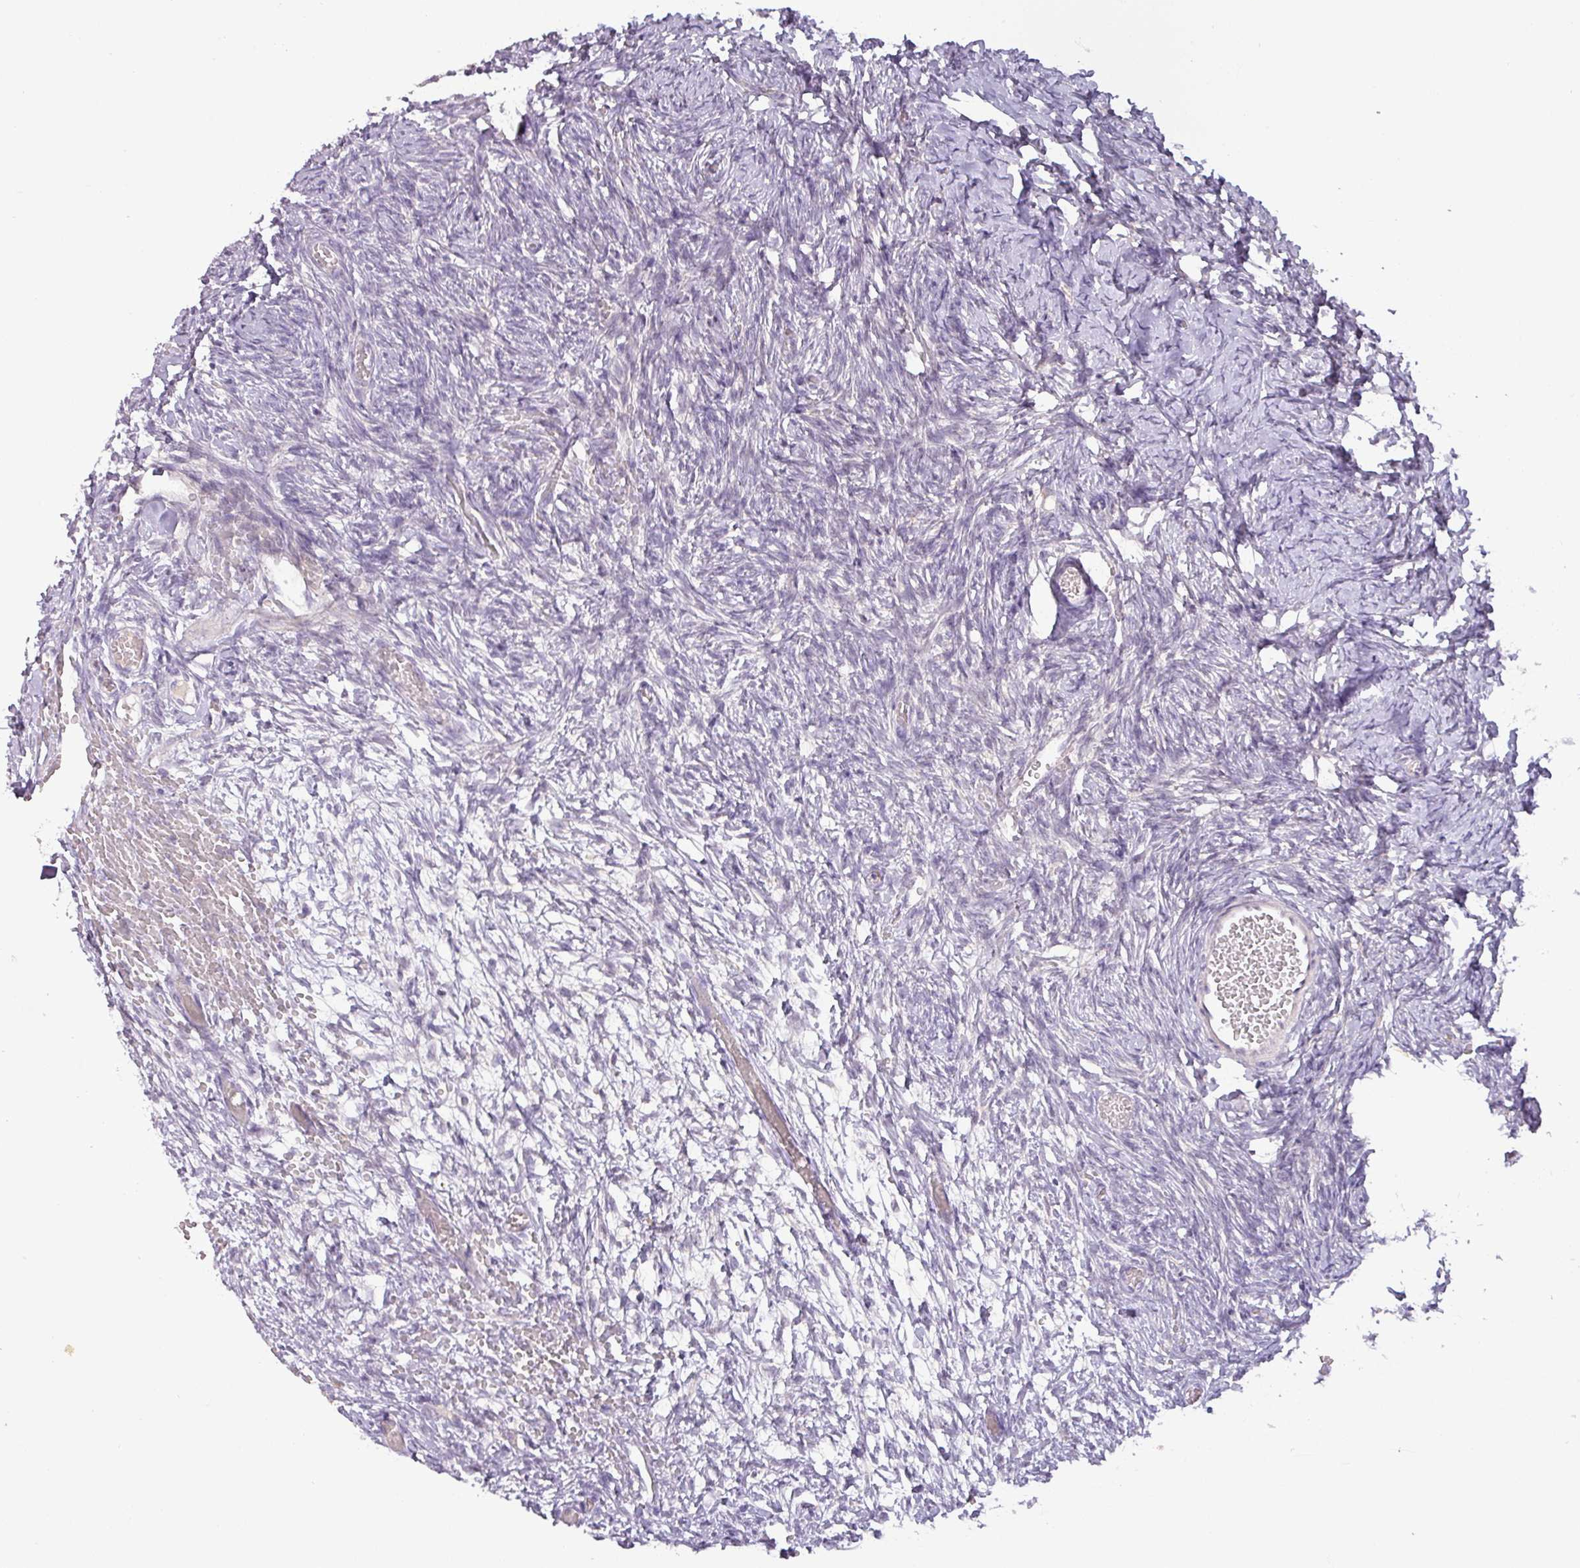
{"staining": {"intensity": "negative", "quantity": "none", "location": "none"}, "tissue": "ovary", "cell_type": "Ovarian stroma cells", "image_type": "normal", "snomed": [{"axis": "morphology", "description": "Adenocarcinoma, NOS"}, {"axis": "topography", "description": "Endometrium"}], "caption": "The image demonstrates no significant positivity in ovarian stroma cells of ovary.", "gene": "DRD5", "patient": {"sex": "female", "age": 32}}